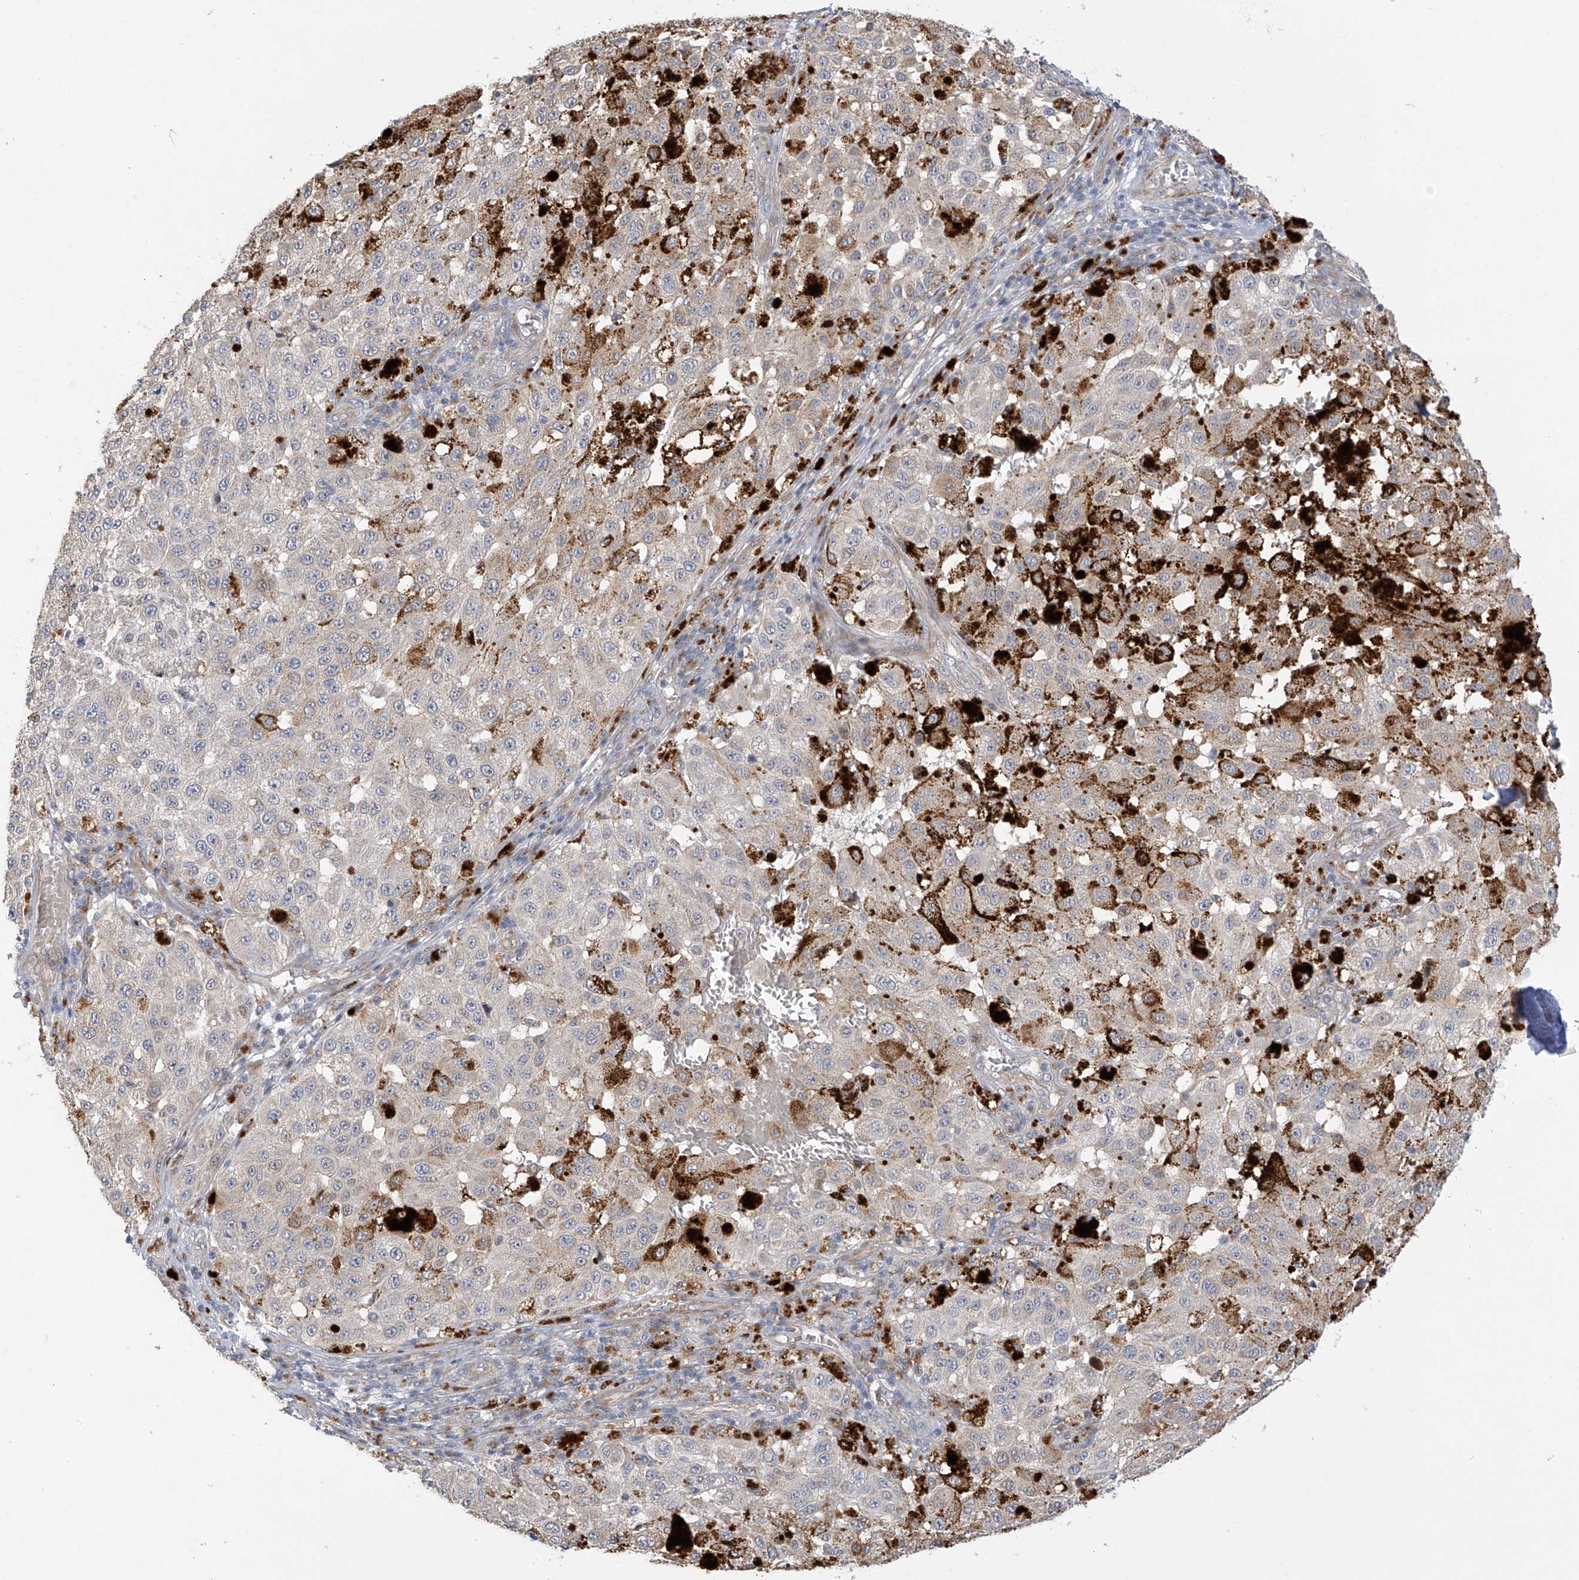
{"staining": {"intensity": "negative", "quantity": "none", "location": "none"}, "tissue": "melanoma", "cell_type": "Tumor cells", "image_type": "cancer", "snomed": [{"axis": "morphology", "description": "Malignant melanoma, NOS"}, {"axis": "topography", "description": "Skin"}], "caption": "Protein analysis of malignant melanoma exhibits no significant expression in tumor cells. (Stains: DAB immunohistochemistry with hematoxylin counter stain, Microscopy: brightfield microscopy at high magnification).", "gene": "ZNF641", "patient": {"sex": "female", "age": 64}}